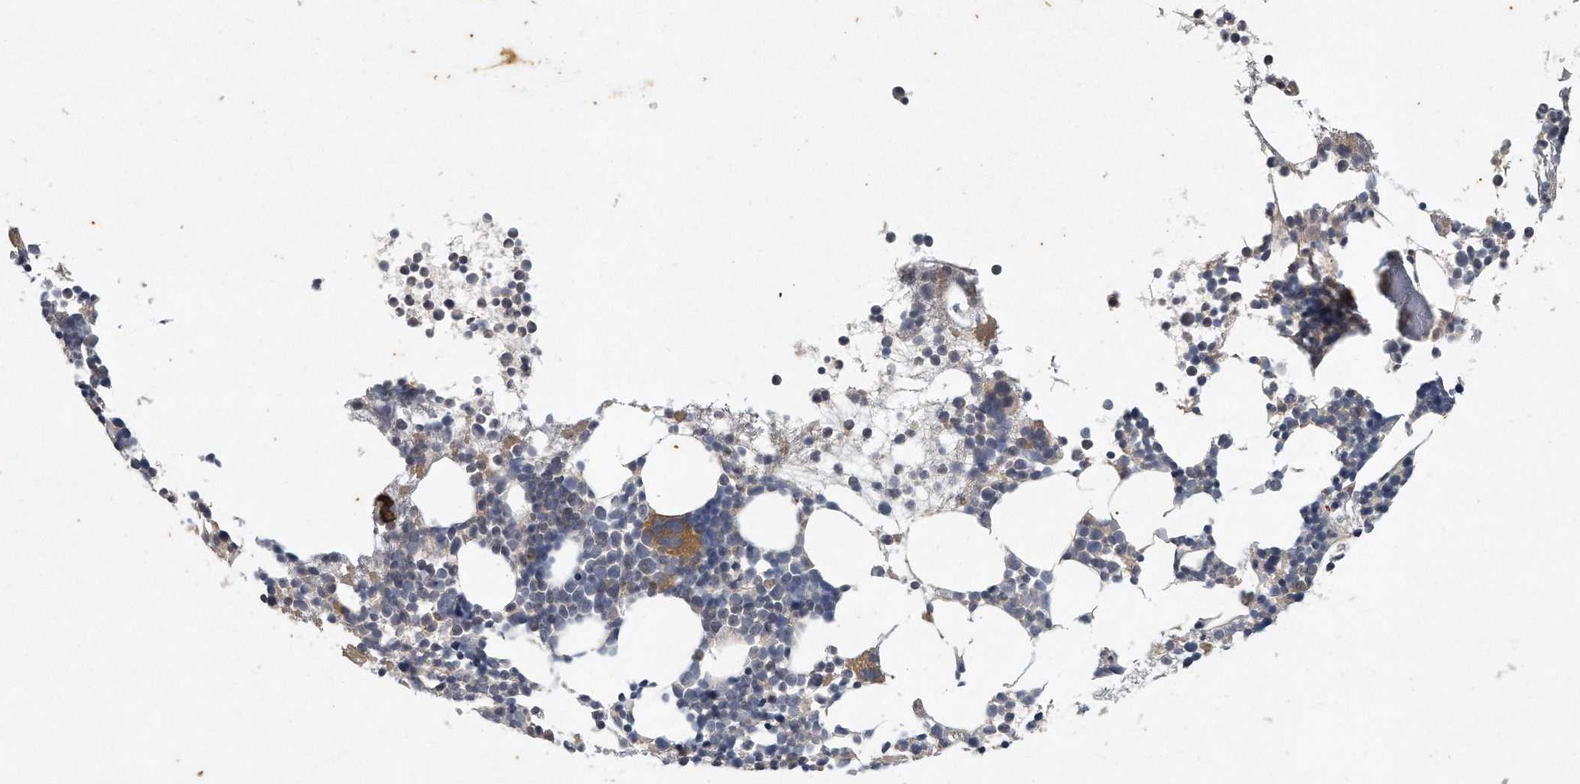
{"staining": {"intensity": "moderate", "quantity": "<25%", "location": "cytoplasmic/membranous"}, "tissue": "bone marrow", "cell_type": "Hematopoietic cells", "image_type": "normal", "snomed": [{"axis": "morphology", "description": "Normal tissue, NOS"}, {"axis": "topography", "description": "Bone marrow"}], "caption": "High-magnification brightfield microscopy of unremarkable bone marrow stained with DAB (brown) and counterstained with hematoxylin (blue). hematopoietic cells exhibit moderate cytoplasmic/membranous positivity is identified in about<25% of cells. (IHC, brightfield microscopy, high magnification).", "gene": "CAMK1", "patient": {"sex": "female", "age": 57}}